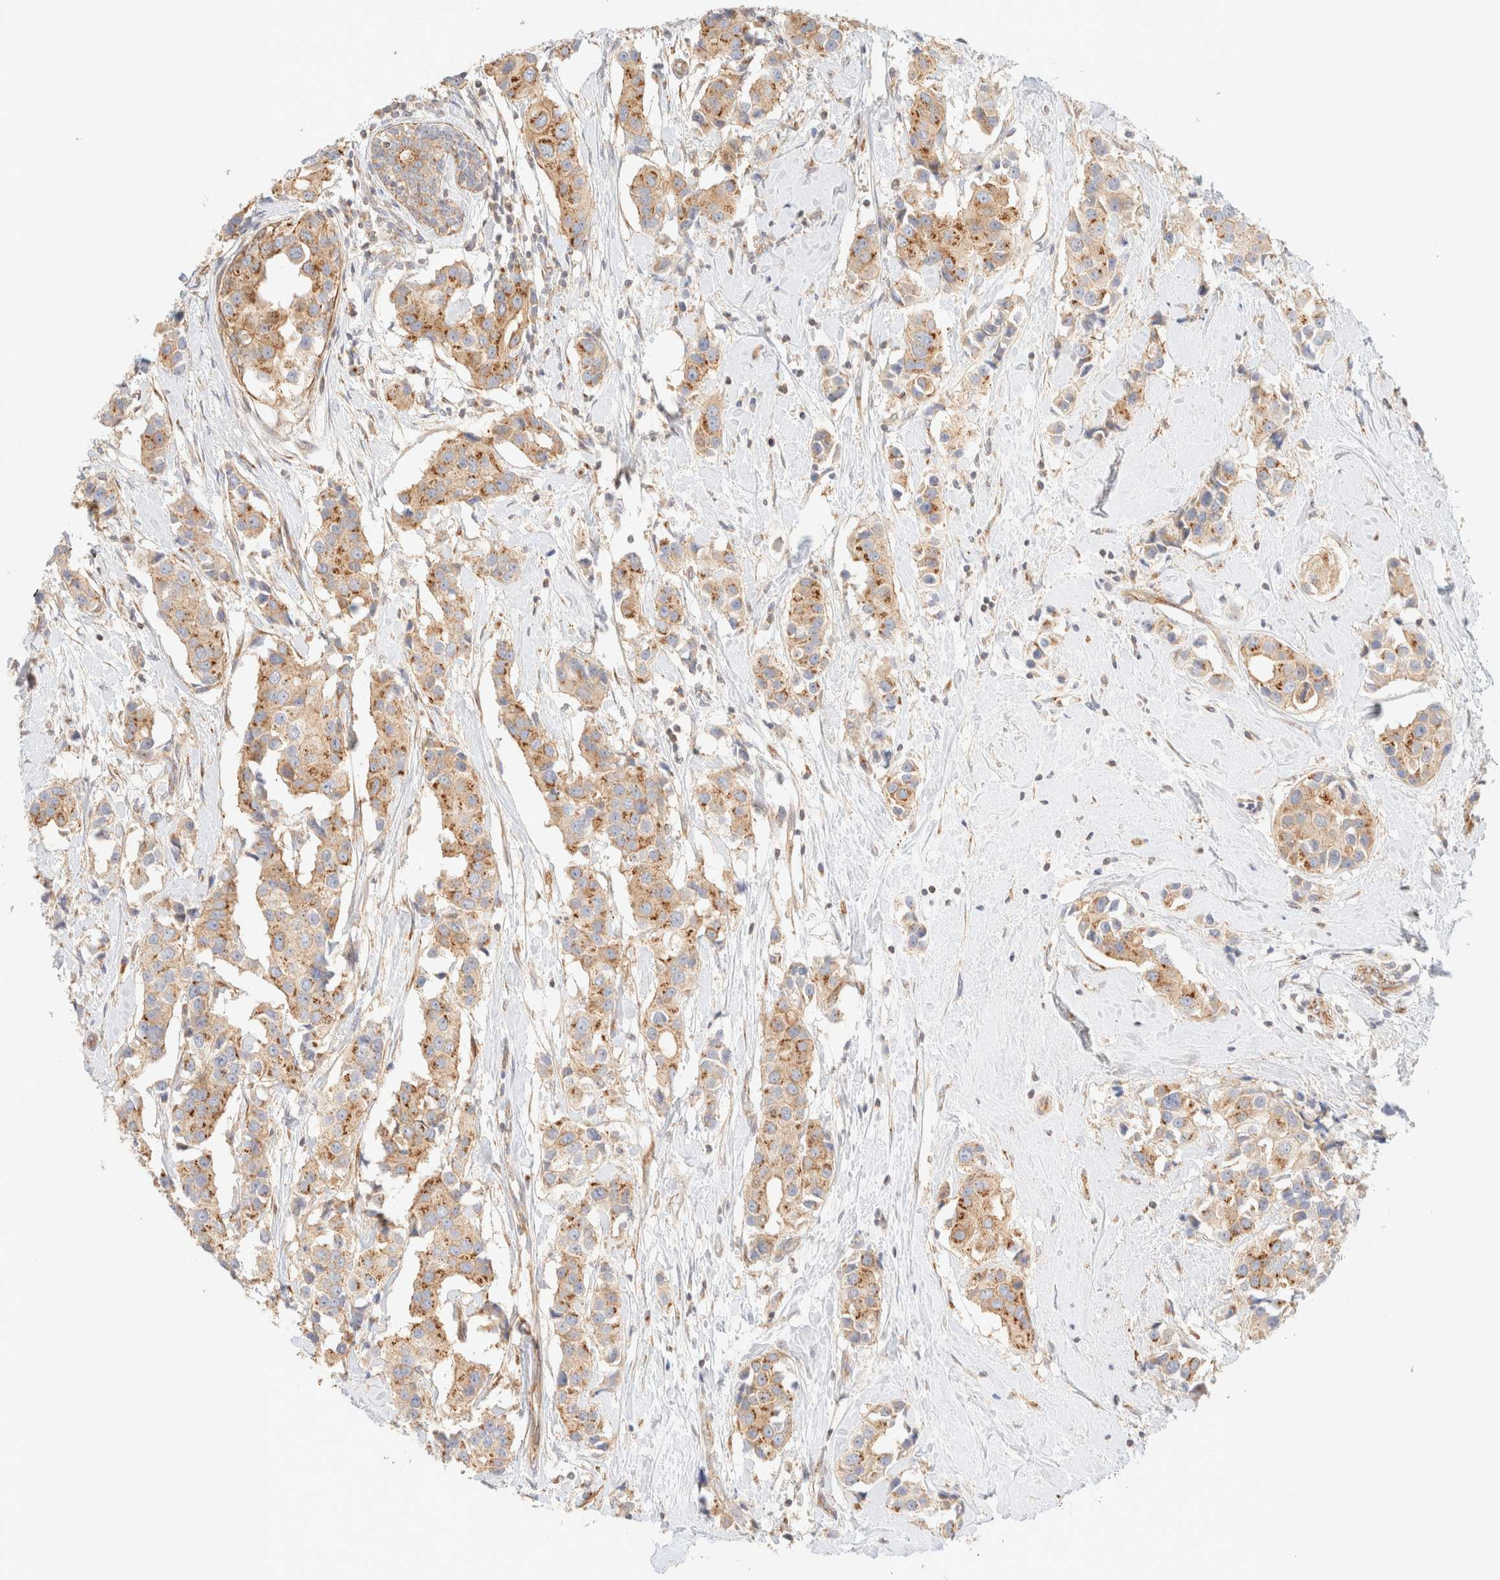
{"staining": {"intensity": "moderate", "quantity": ">75%", "location": "cytoplasmic/membranous"}, "tissue": "breast cancer", "cell_type": "Tumor cells", "image_type": "cancer", "snomed": [{"axis": "morphology", "description": "Normal tissue, NOS"}, {"axis": "morphology", "description": "Duct carcinoma"}, {"axis": "topography", "description": "Breast"}], "caption": "Immunohistochemistry (DAB (3,3'-diaminobenzidine)) staining of breast infiltrating ductal carcinoma reveals moderate cytoplasmic/membranous protein staining in approximately >75% of tumor cells.", "gene": "MYO10", "patient": {"sex": "female", "age": 39}}